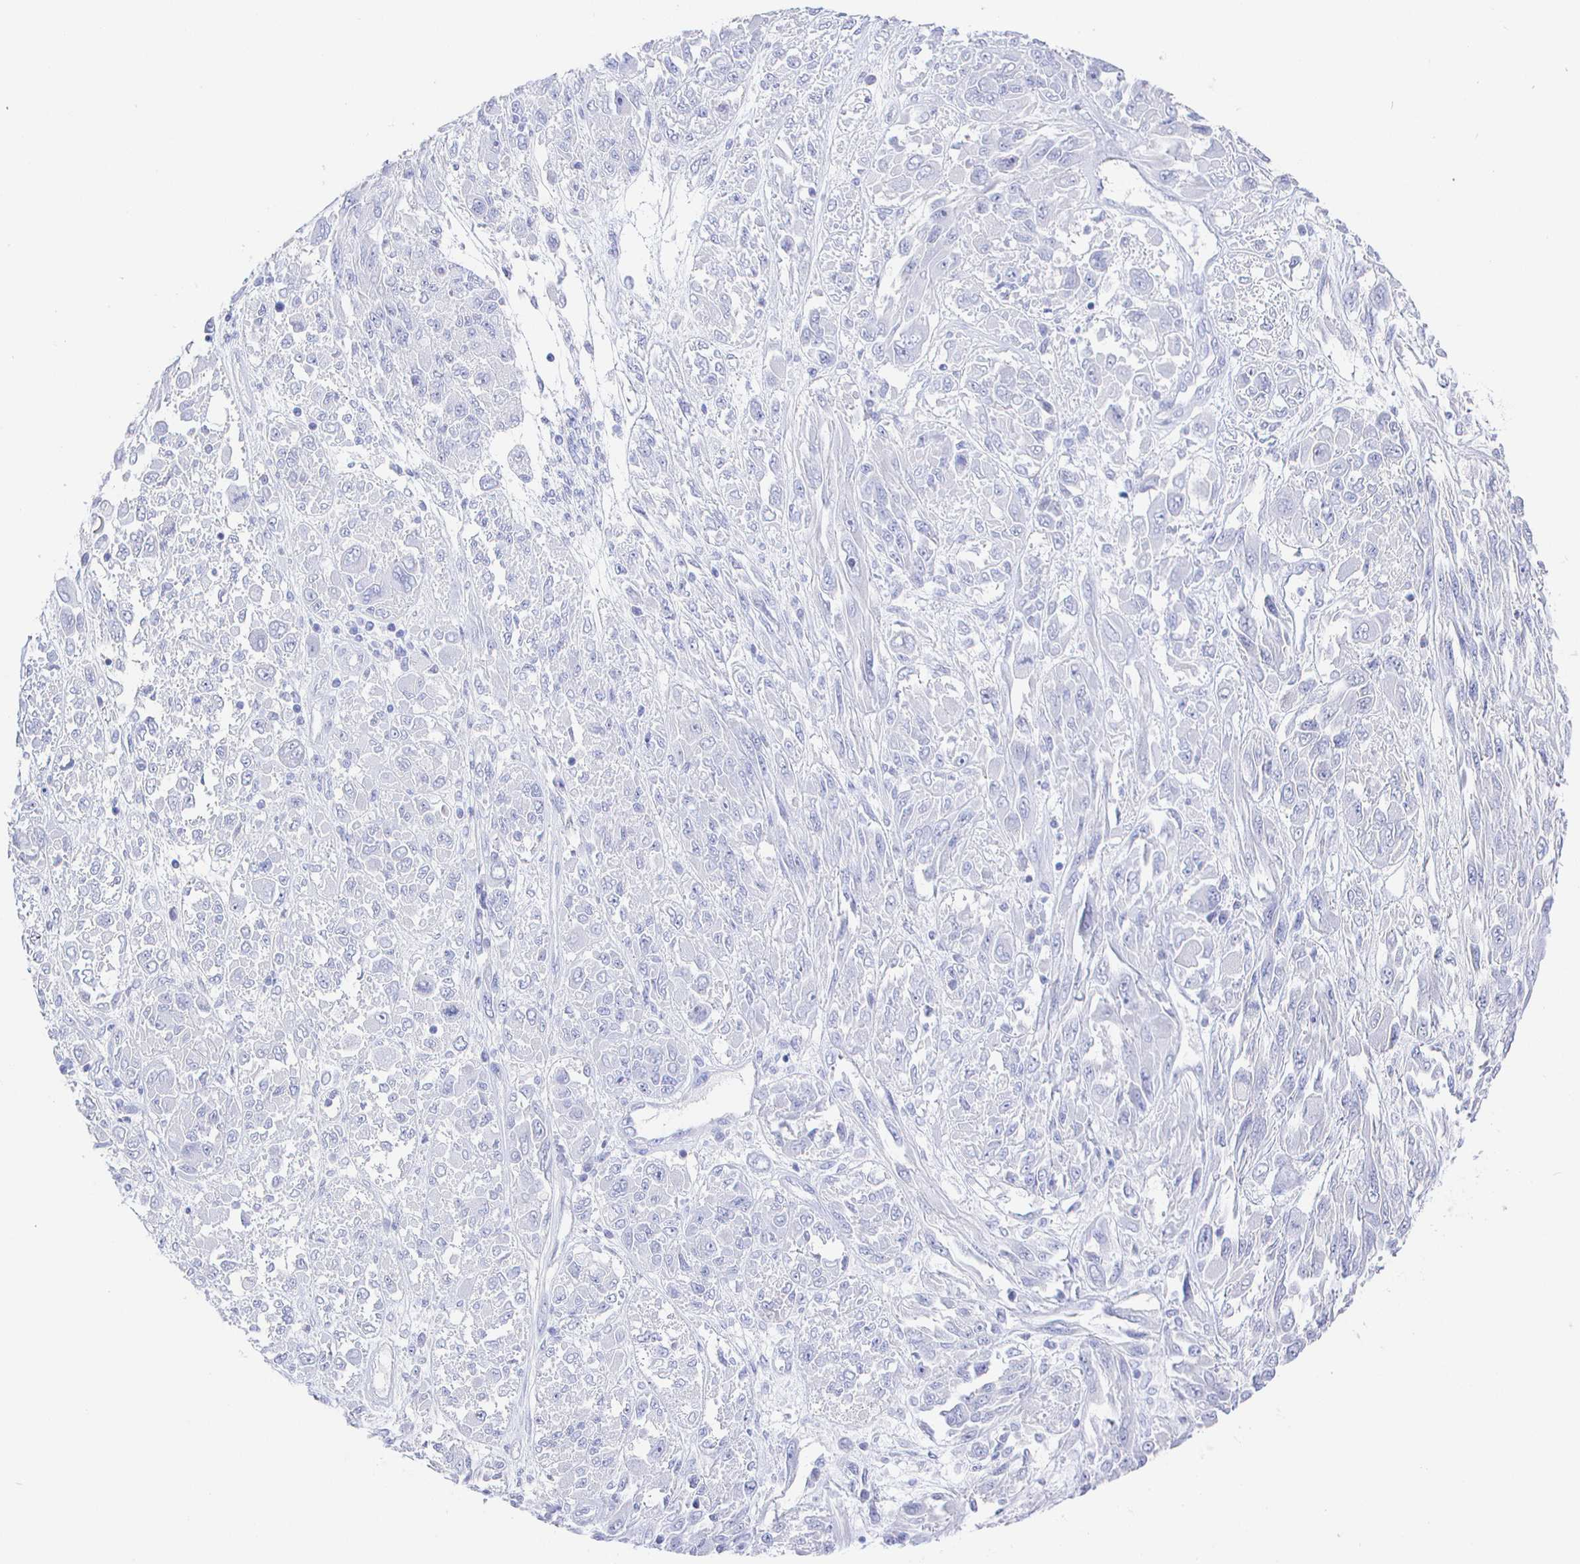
{"staining": {"intensity": "negative", "quantity": "none", "location": "none"}, "tissue": "melanoma", "cell_type": "Tumor cells", "image_type": "cancer", "snomed": [{"axis": "morphology", "description": "Malignant melanoma, NOS"}, {"axis": "topography", "description": "Skin"}], "caption": "Immunohistochemistry (IHC) histopathology image of neoplastic tissue: melanoma stained with DAB displays no significant protein expression in tumor cells.", "gene": "CLCA1", "patient": {"sex": "female", "age": 91}}